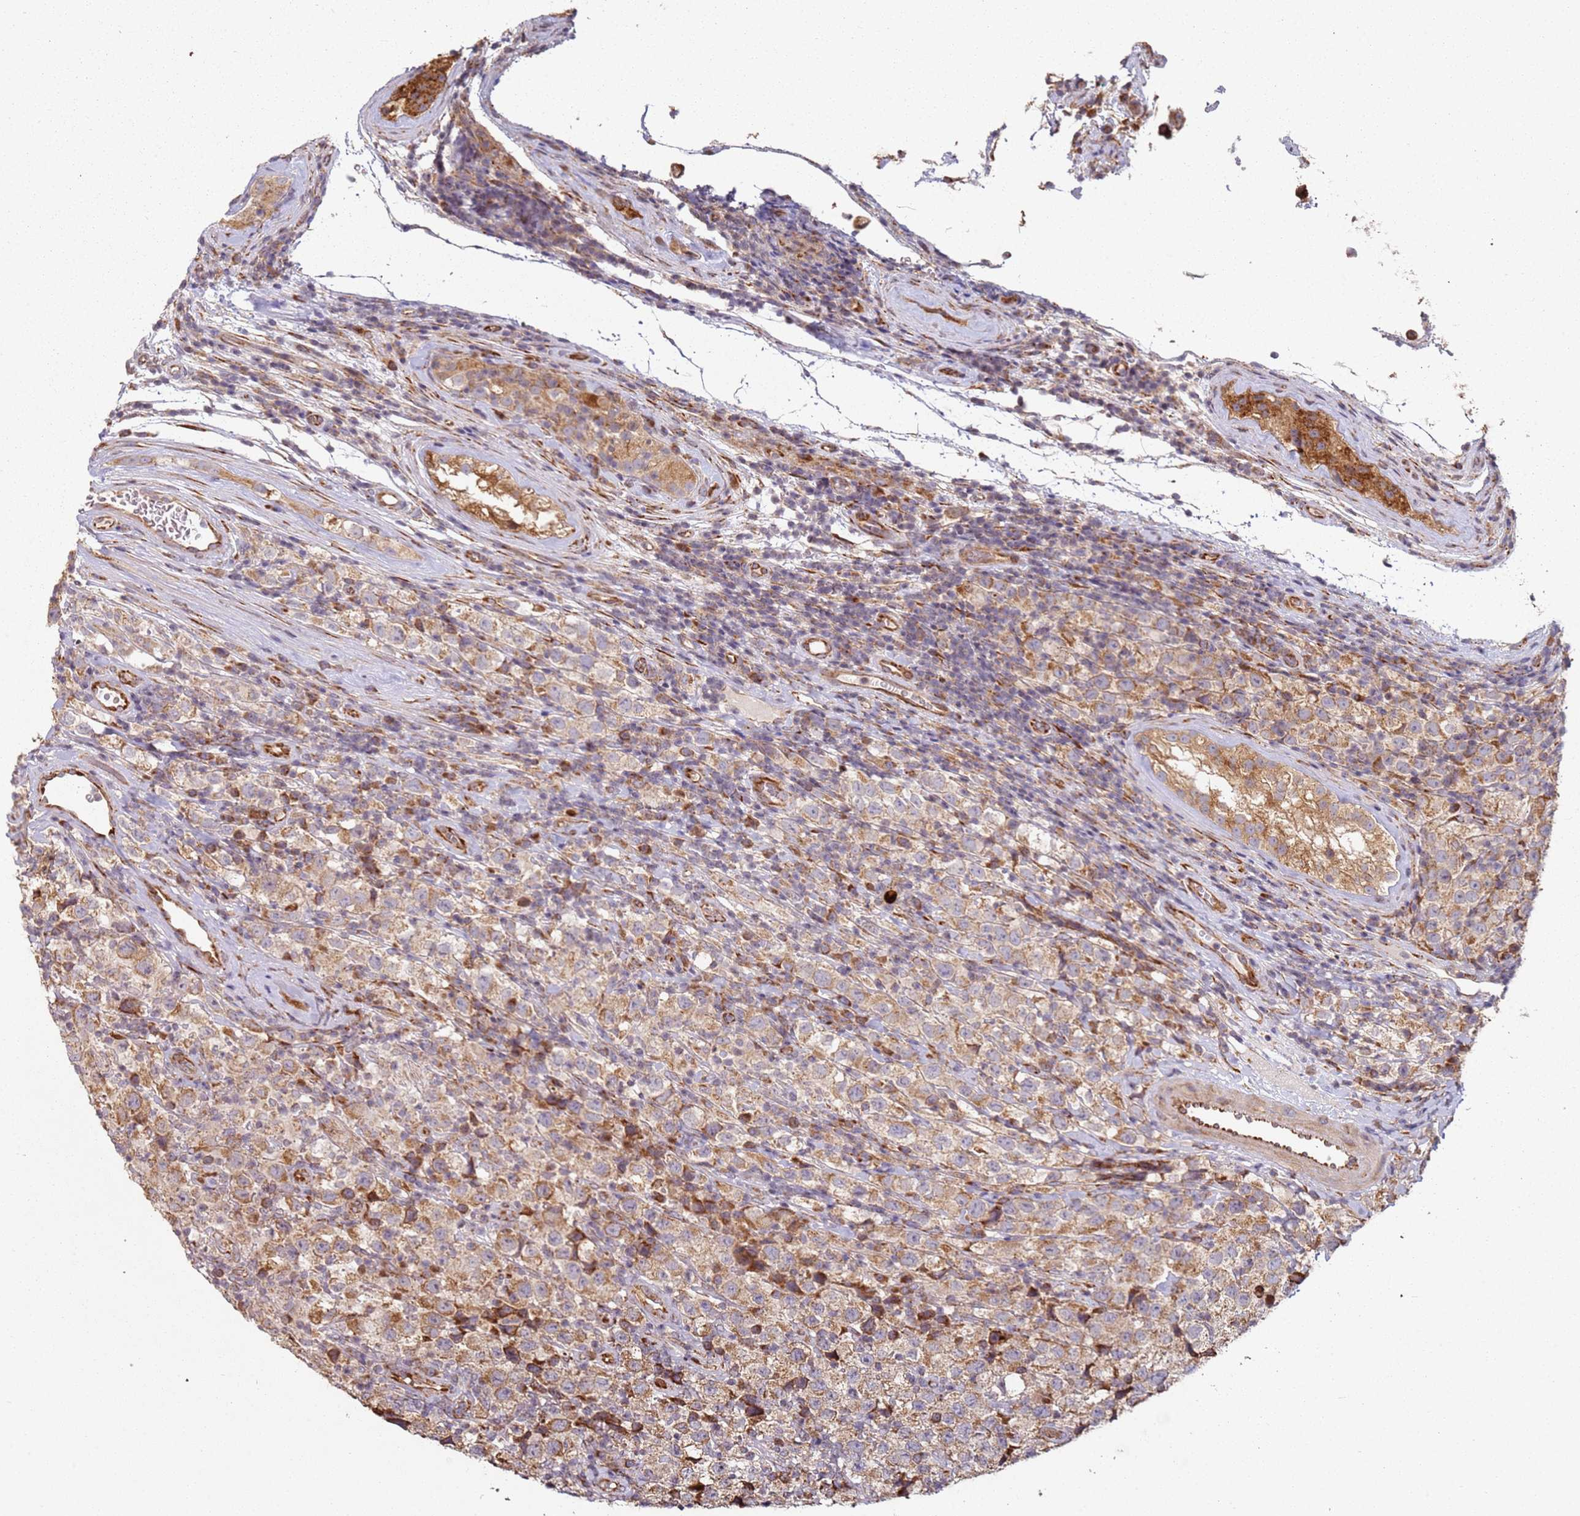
{"staining": {"intensity": "moderate", "quantity": ">75%", "location": "cytoplasmic/membranous"}, "tissue": "testis cancer", "cell_type": "Tumor cells", "image_type": "cancer", "snomed": [{"axis": "morphology", "description": "Seminoma, NOS"}, {"axis": "morphology", "description": "Carcinoma, Embryonal, NOS"}, {"axis": "topography", "description": "Testis"}], "caption": "Testis cancer (embryonal carcinoma) tissue reveals moderate cytoplasmic/membranous staining in about >75% of tumor cells The staining is performed using DAB (3,3'-diaminobenzidine) brown chromogen to label protein expression. The nuclei are counter-stained blue using hematoxylin.", "gene": "ARFRP1", "patient": {"sex": "male", "age": 41}}